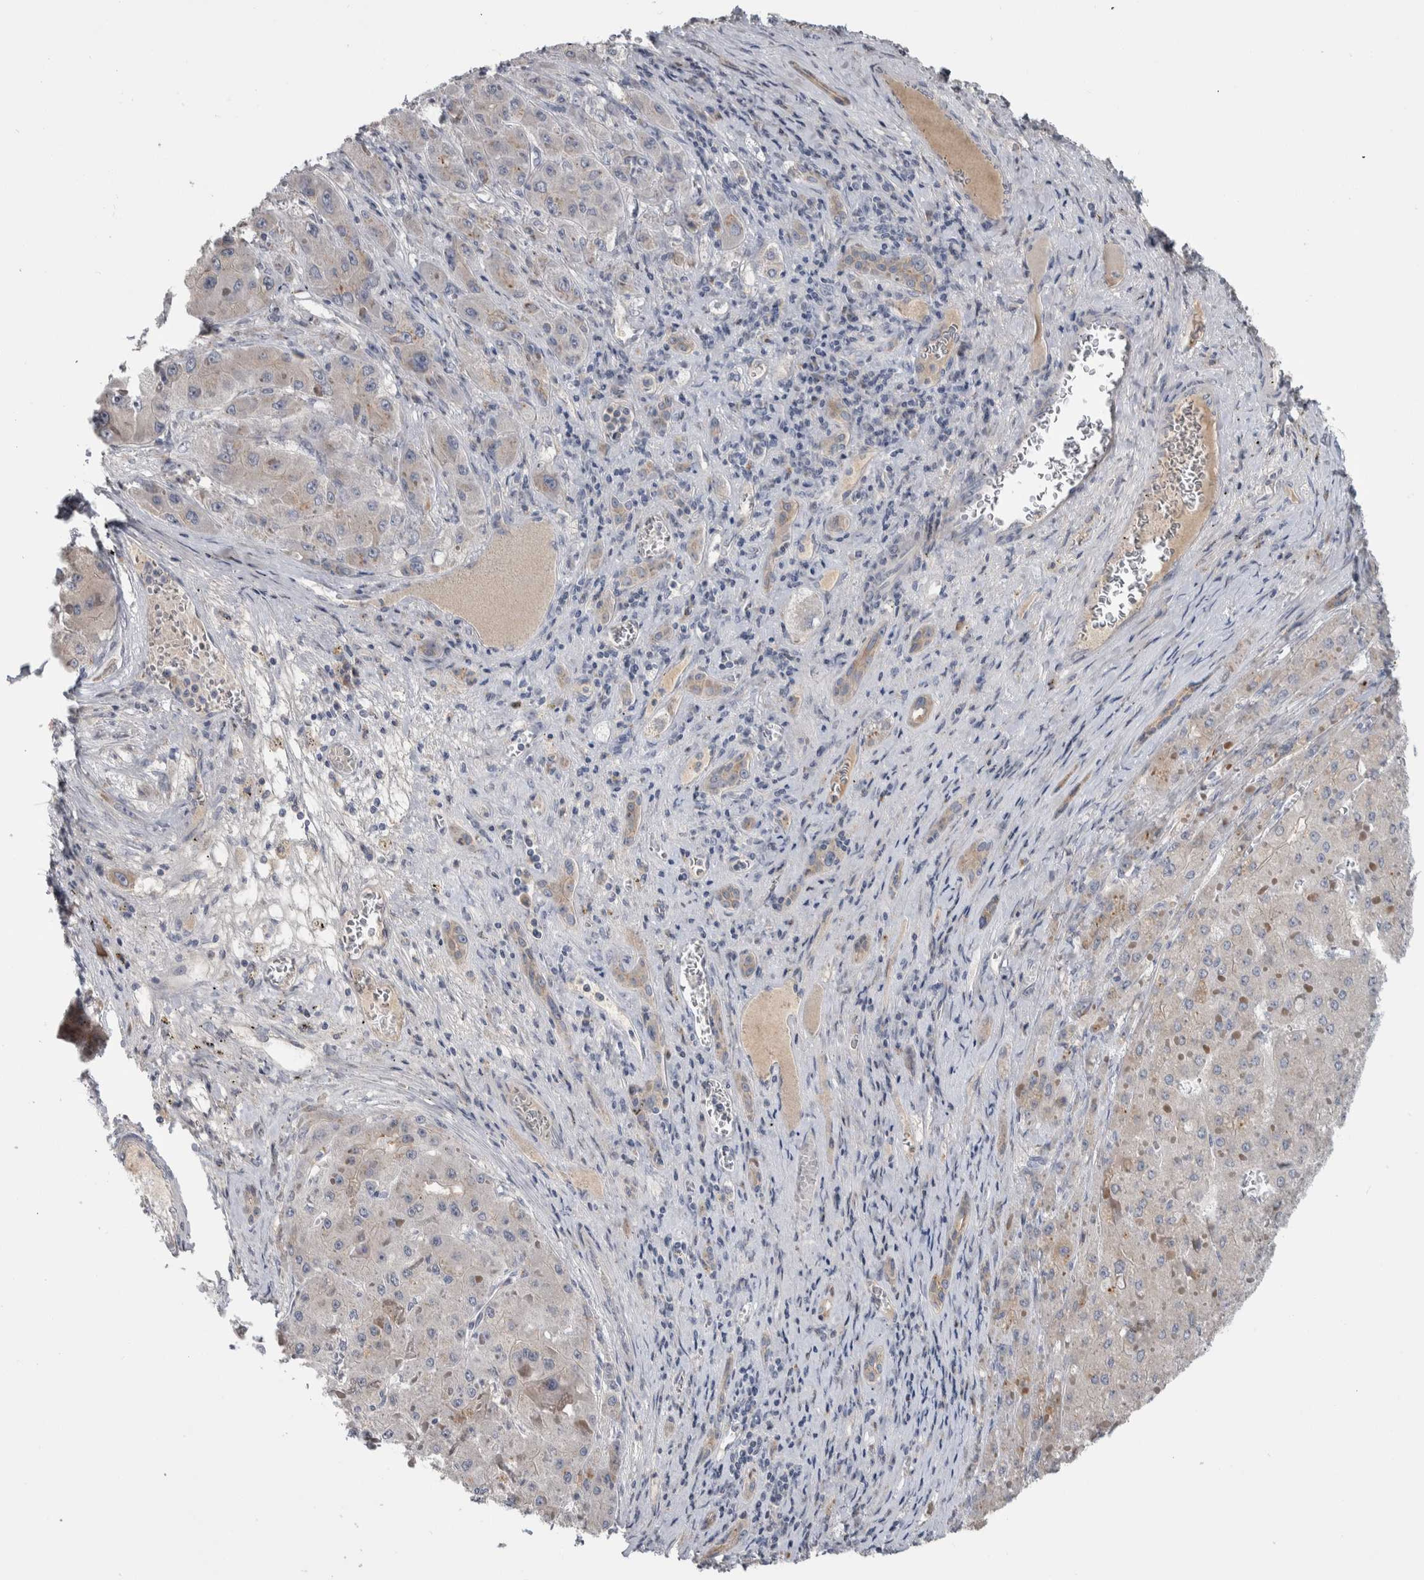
{"staining": {"intensity": "negative", "quantity": "none", "location": "none"}, "tissue": "liver cancer", "cell_type": "Tumor cells", "image_type": "cancer", "snomed": [{"axis": "morphology", "description": "Carcinoma, Hepatocellular, NOS"}, {"axis": "topography", "description": "Liver"}], "caption": "There is no significant positivity in tumor cells of hepatocellular carcinoma (liver).", "gene": "FAM83G", "patient": {"sex": "female", "age": 73}}